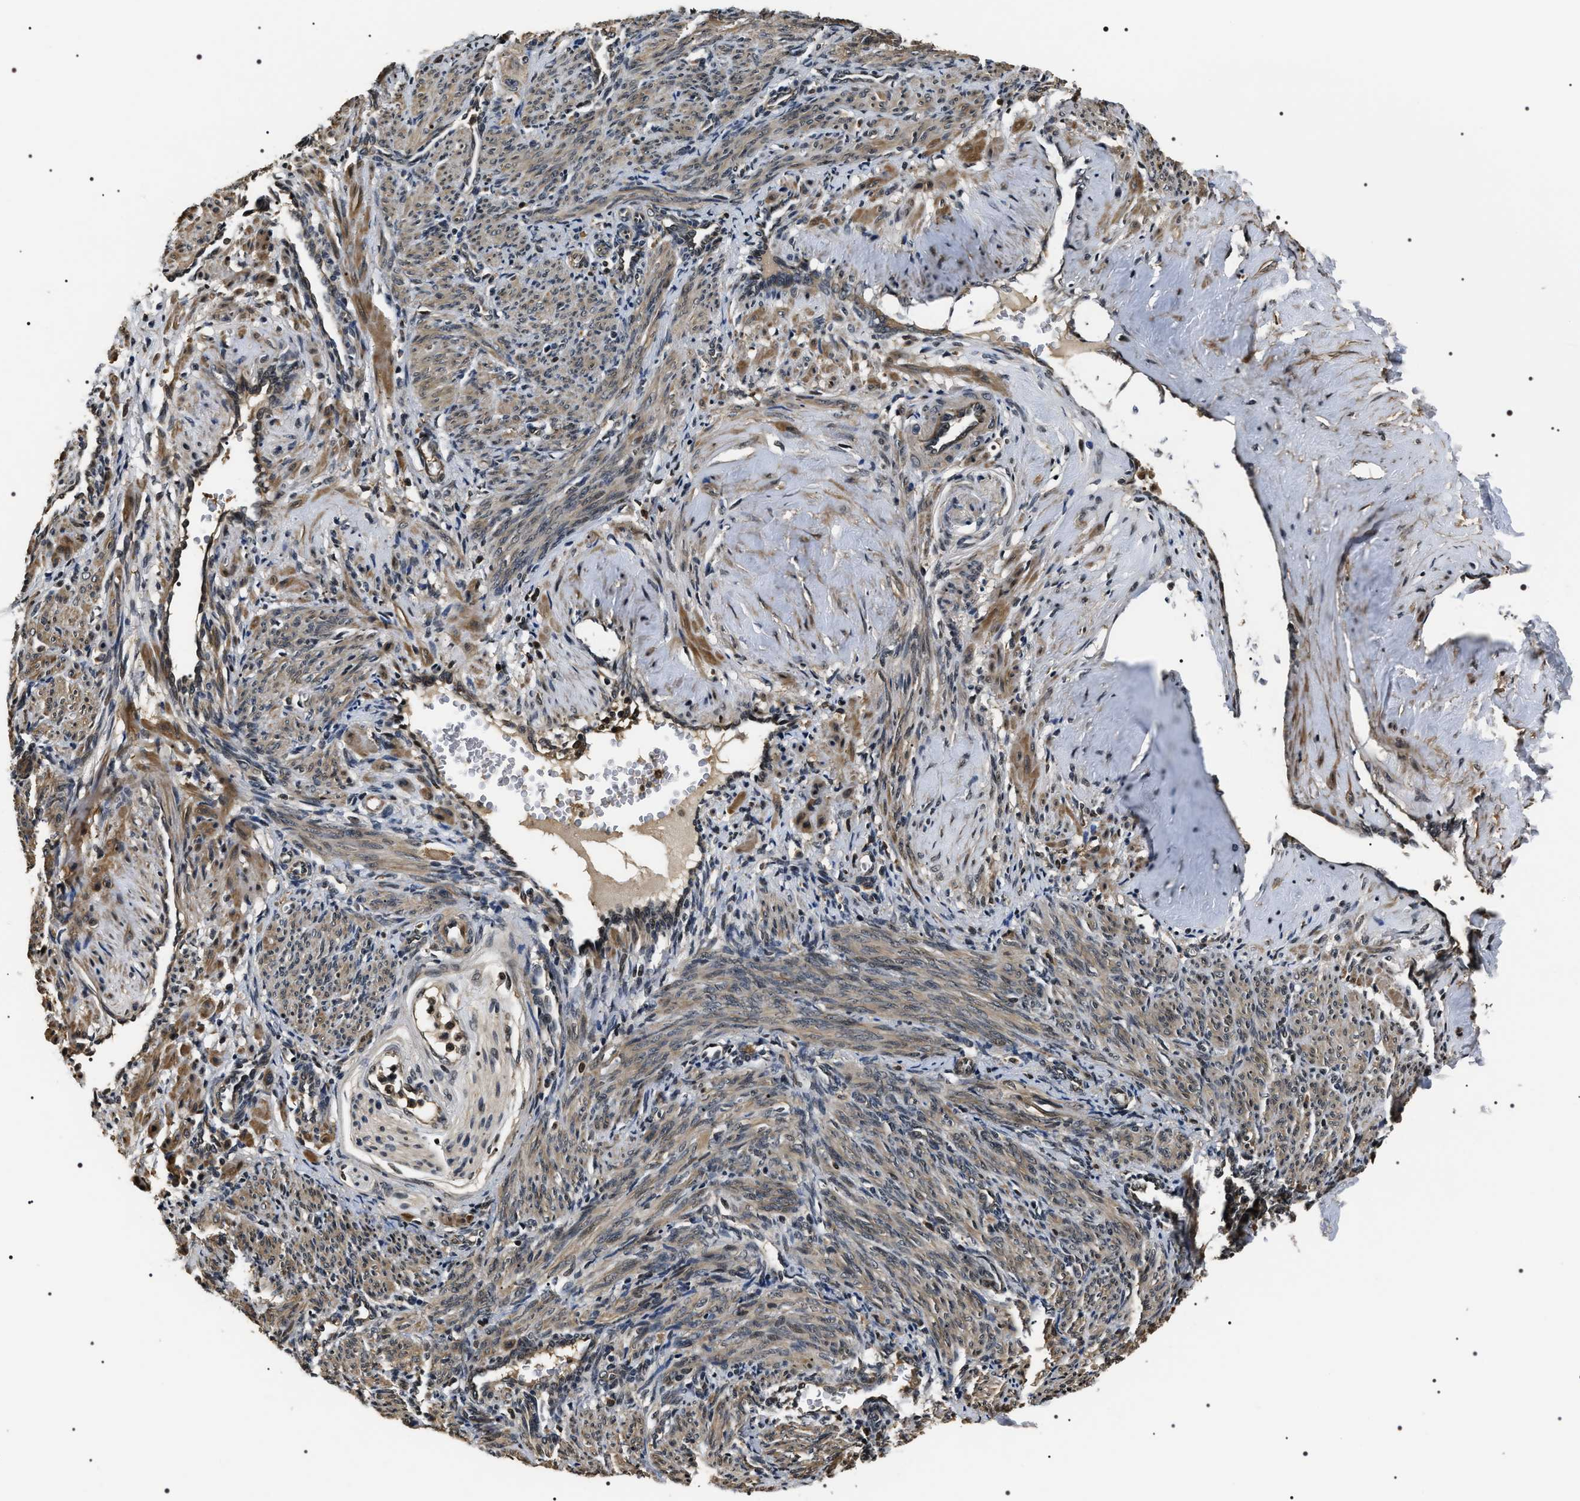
{"staining": {"intensity": "weak", "quantity": ">75%", "location": "cytoplasmic/membranous"}, "tissue": "smooth muscle", "cell_type": "Smooth muscle cells", "image_type": "normal", "snomed": [{"axis": "morphology", "description": "Normal tissue, NOS"}, {"axis": "topography", "description": "Endometrium"}], "caption": "Immunohistochemical staining of unremarkable smooth muscle reveals weak cytoplasmic/membranous protein expression in about >75% of smooth muscle cells.", "gene": "ARHGAP22", "patient": {"sex": "female", "age": 33}}